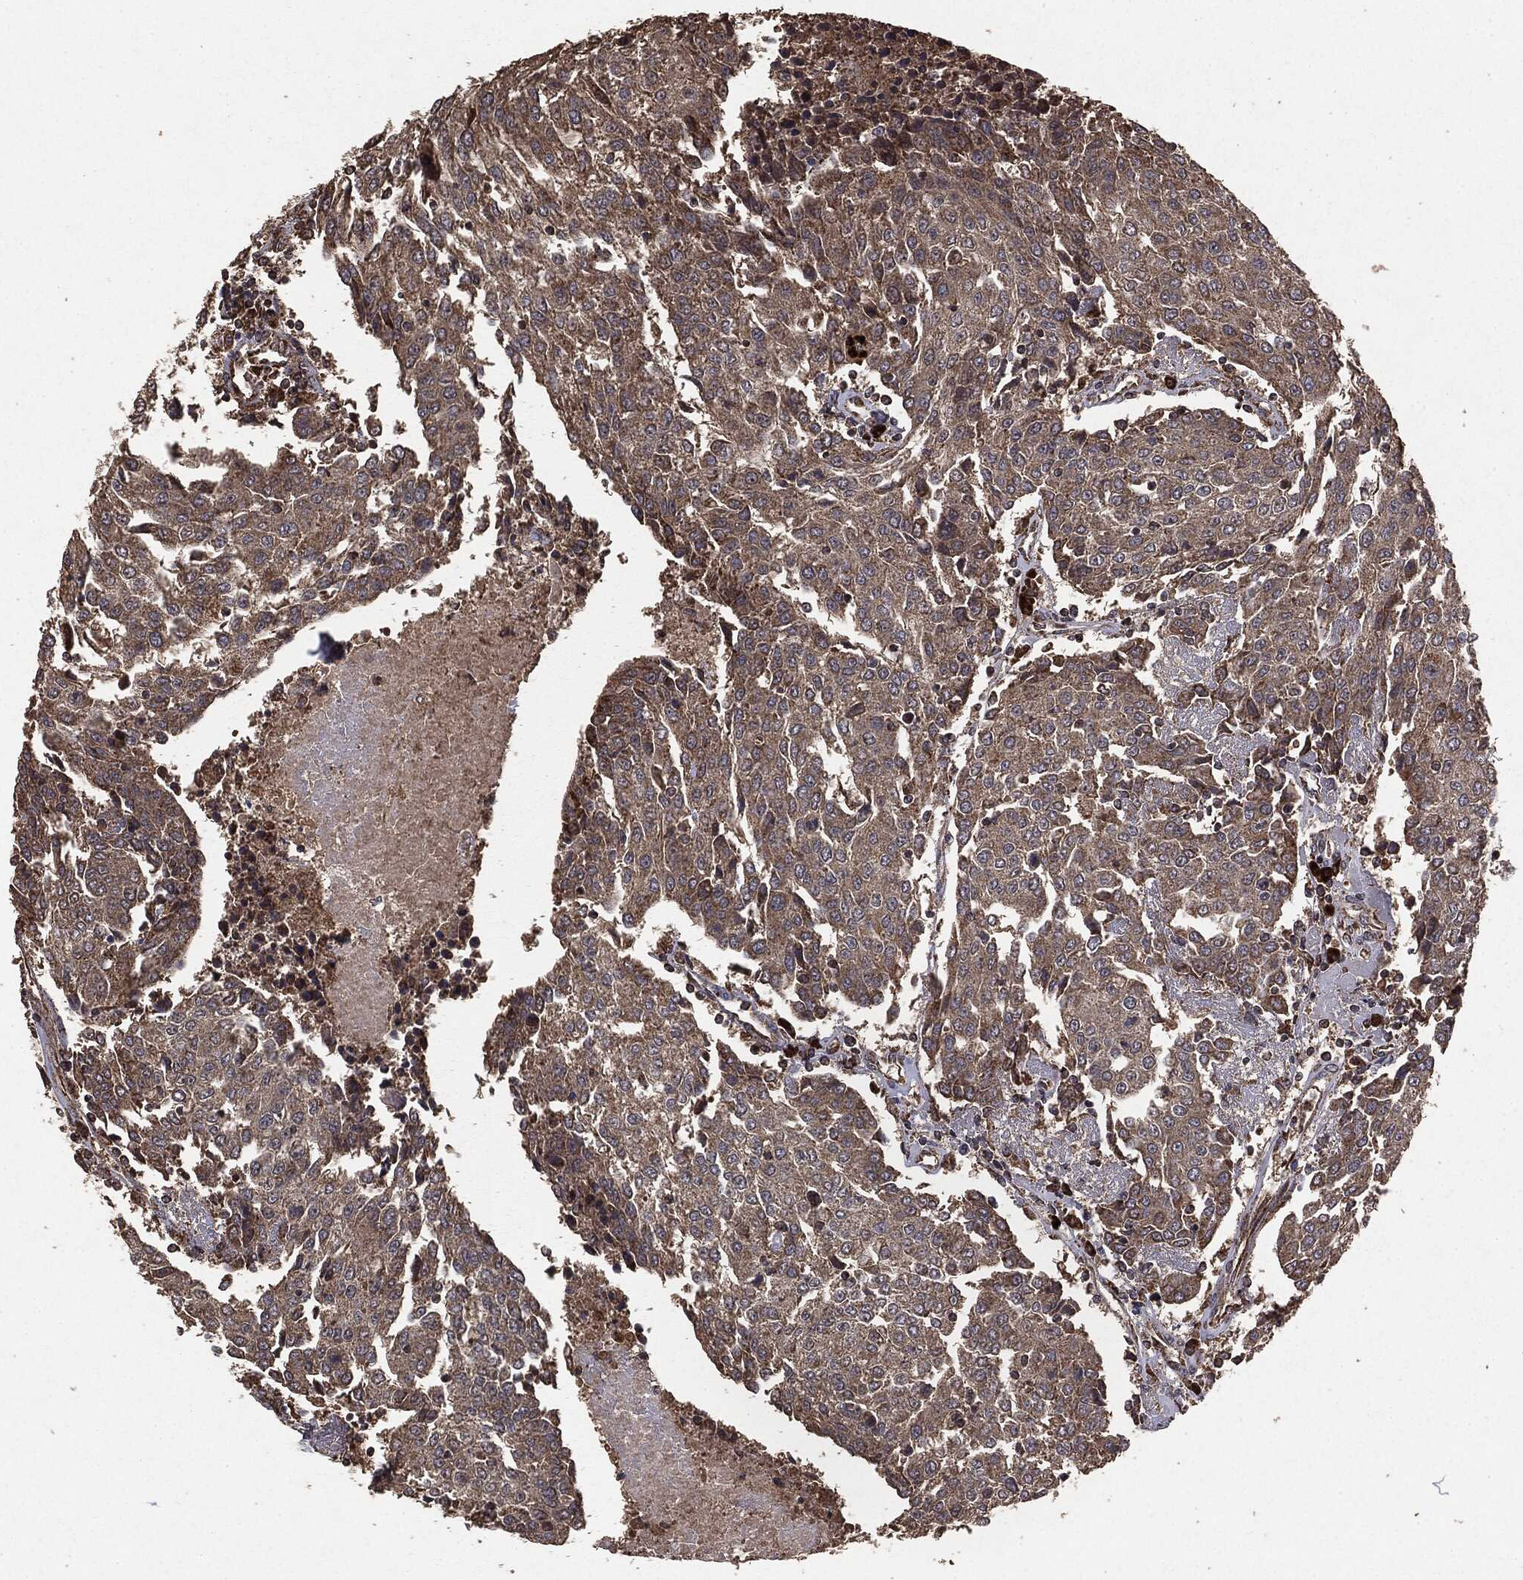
{"staining": {"intensity": "weak", "quantity": ">75%", "location": "cytoplasmic/membranous"}, "tissue": "urothelial cancer", "cell_type": "Tumor cells", "image_type": "cancer", "snomed": [{"axis": "morphology", "description": "Urothelial carcinoma, High grade"}, {"axis": "topography", "description": "Urinary bladder"}], "caption": "Approximately >75% of tumor cells in urothelial cancer demonstrate weak cytoplasmic/membranous protein positivity as visualized by brown immunohistochemical staining.", "gene": "MTOR", "patient": {"sex": "female", "age": 85}}